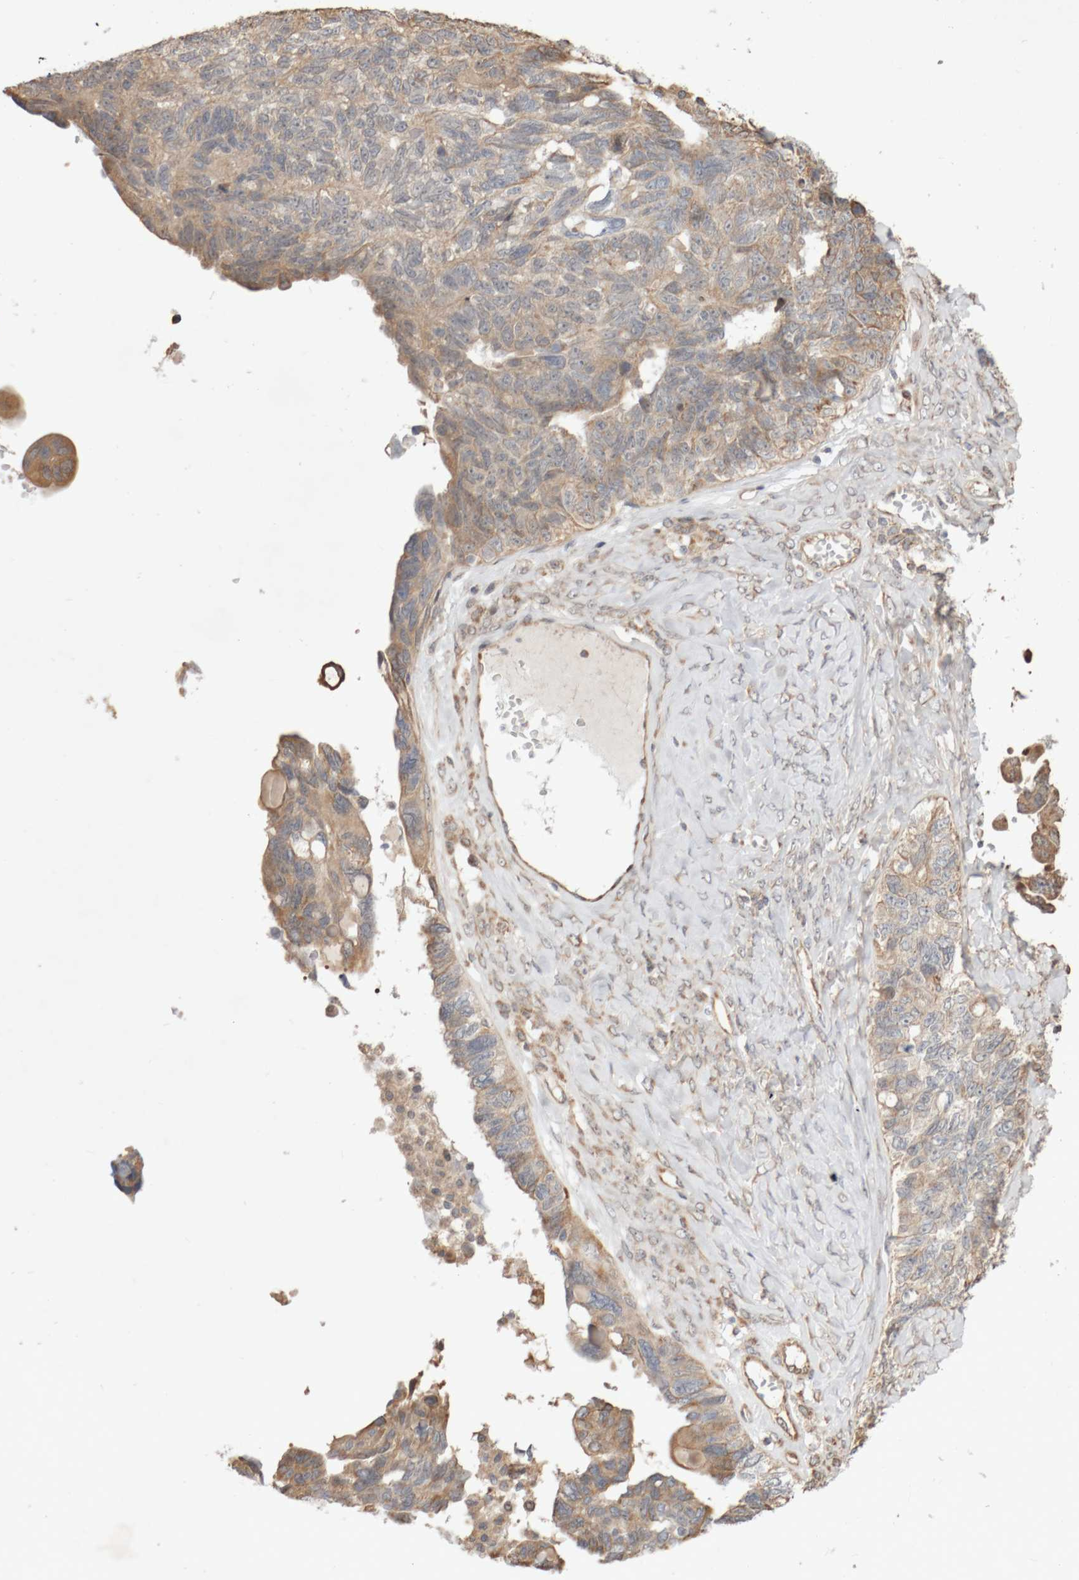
{"staining": {"intensity": "weak", "quantity": ">75%", "location": "cytoplasmic/membranous"}, "tissue": "ovarian cancer", "cell_type": "Tumor cells", "image_type": "cancer", "snomed": [{"axis": "morphology", "description": "Cystadenocarcinoma, serous, NOS"}, {"axis": "topography", "description": "Ovary"}], "caption": "Protein expression analysis of serous cystadenocarcinoma (ovarian) displays weak cytoplasmic/membranous staining in approximately >75% of tumor cells.", "gene": "DPH7", "patient": {"sex": "female", "age": 79}}